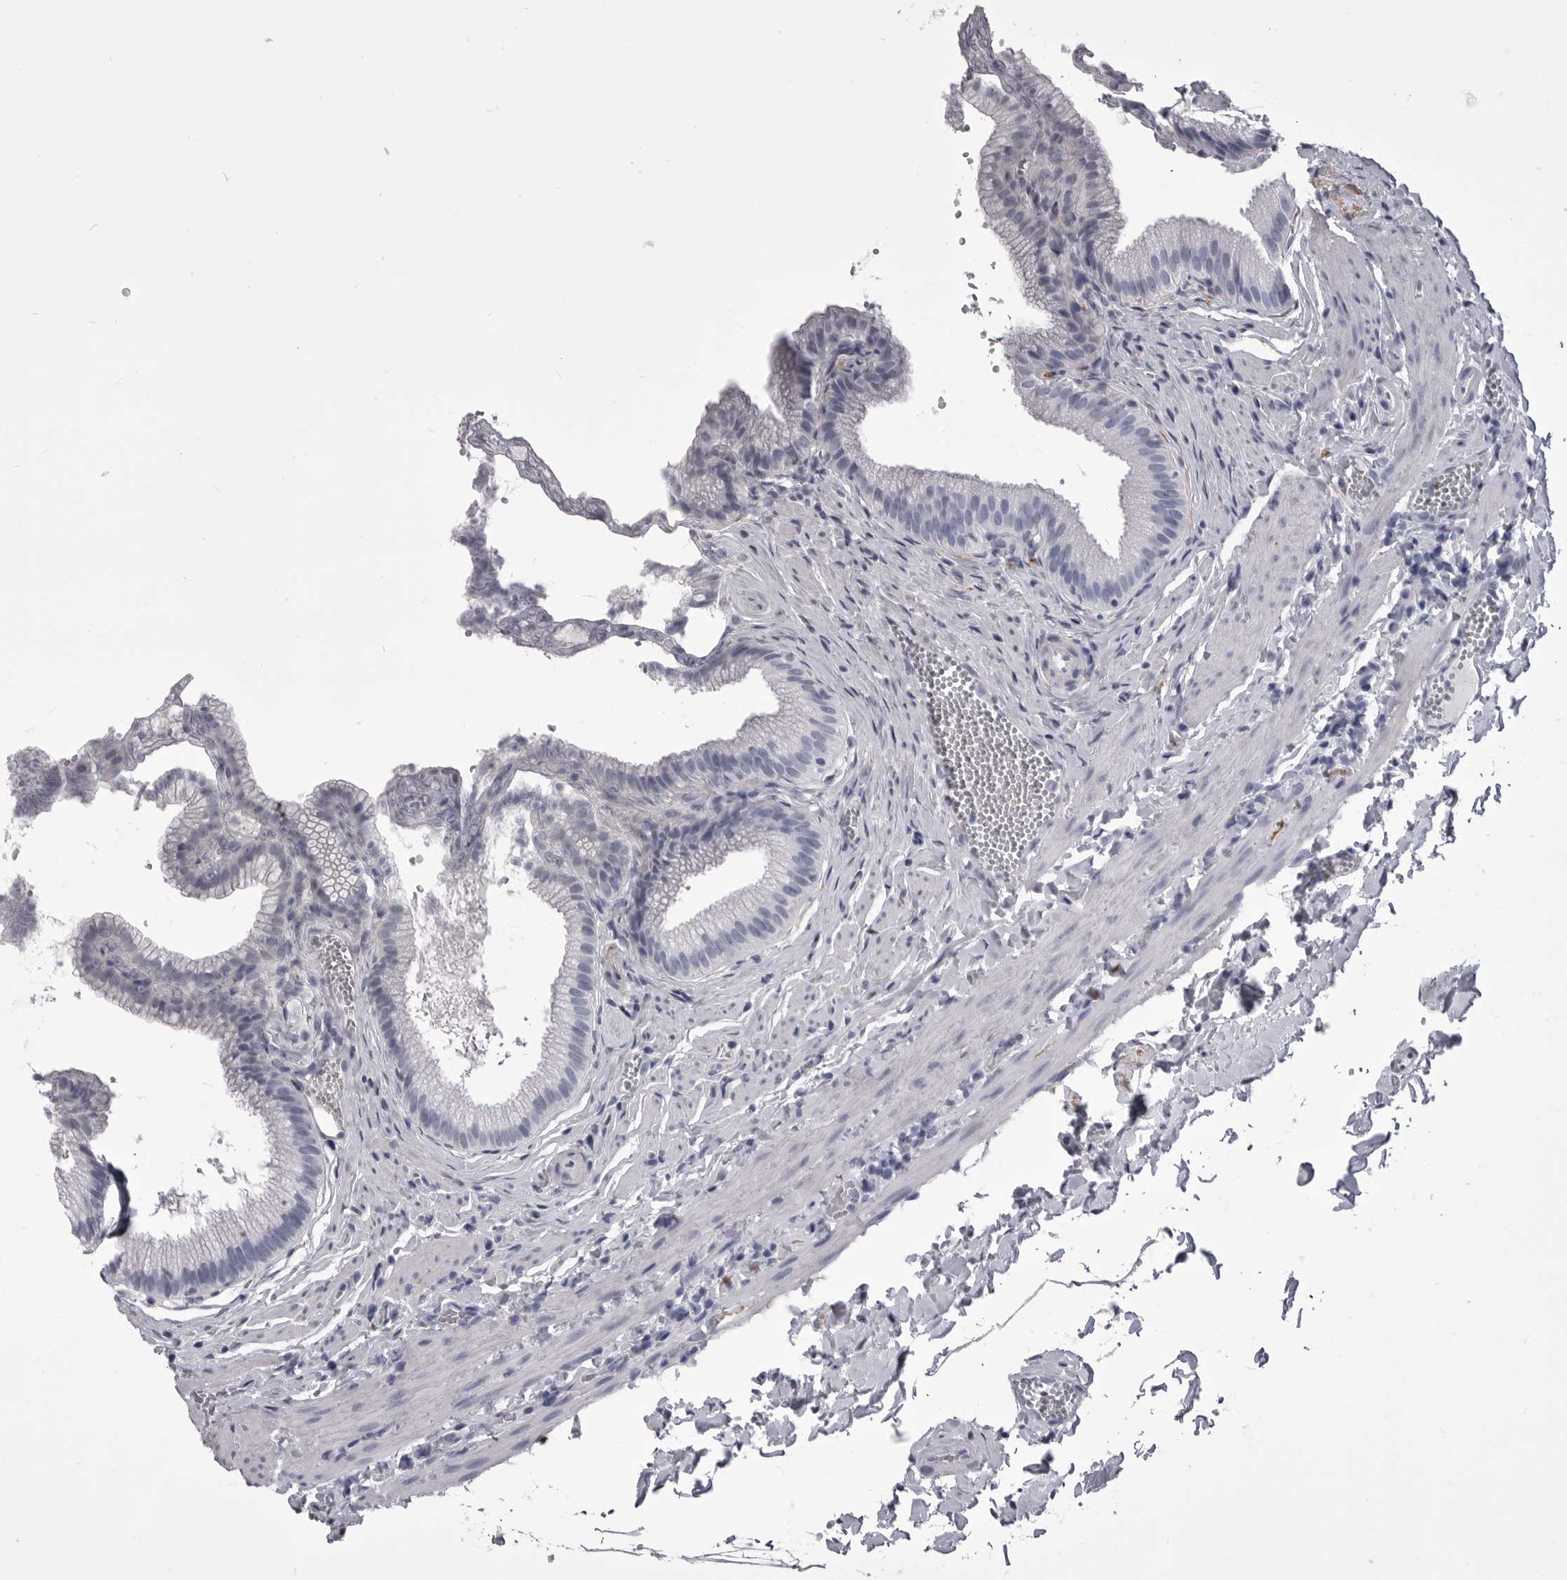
{"staining": {"intensity": "negative", "quantity": "none", "location": "none"}, "tissue": "gallbladder", "cell_type": "Glandular cells", "image_type": "normal", "snomed": [{"axis": "morphology", "description": "Normal tissue, NOS"}, {"axis": "topography", "description": "Gallbladder"}], "caption": "DAB (3,3'-diaminobenzidine) immunohistochemical staining of unremarkable gallbladder shows no significant positivity in glandular cells. Nuclei are stained in blue.", "gene": "ANK2", "patient": {"sex": "male", "age": 38}}